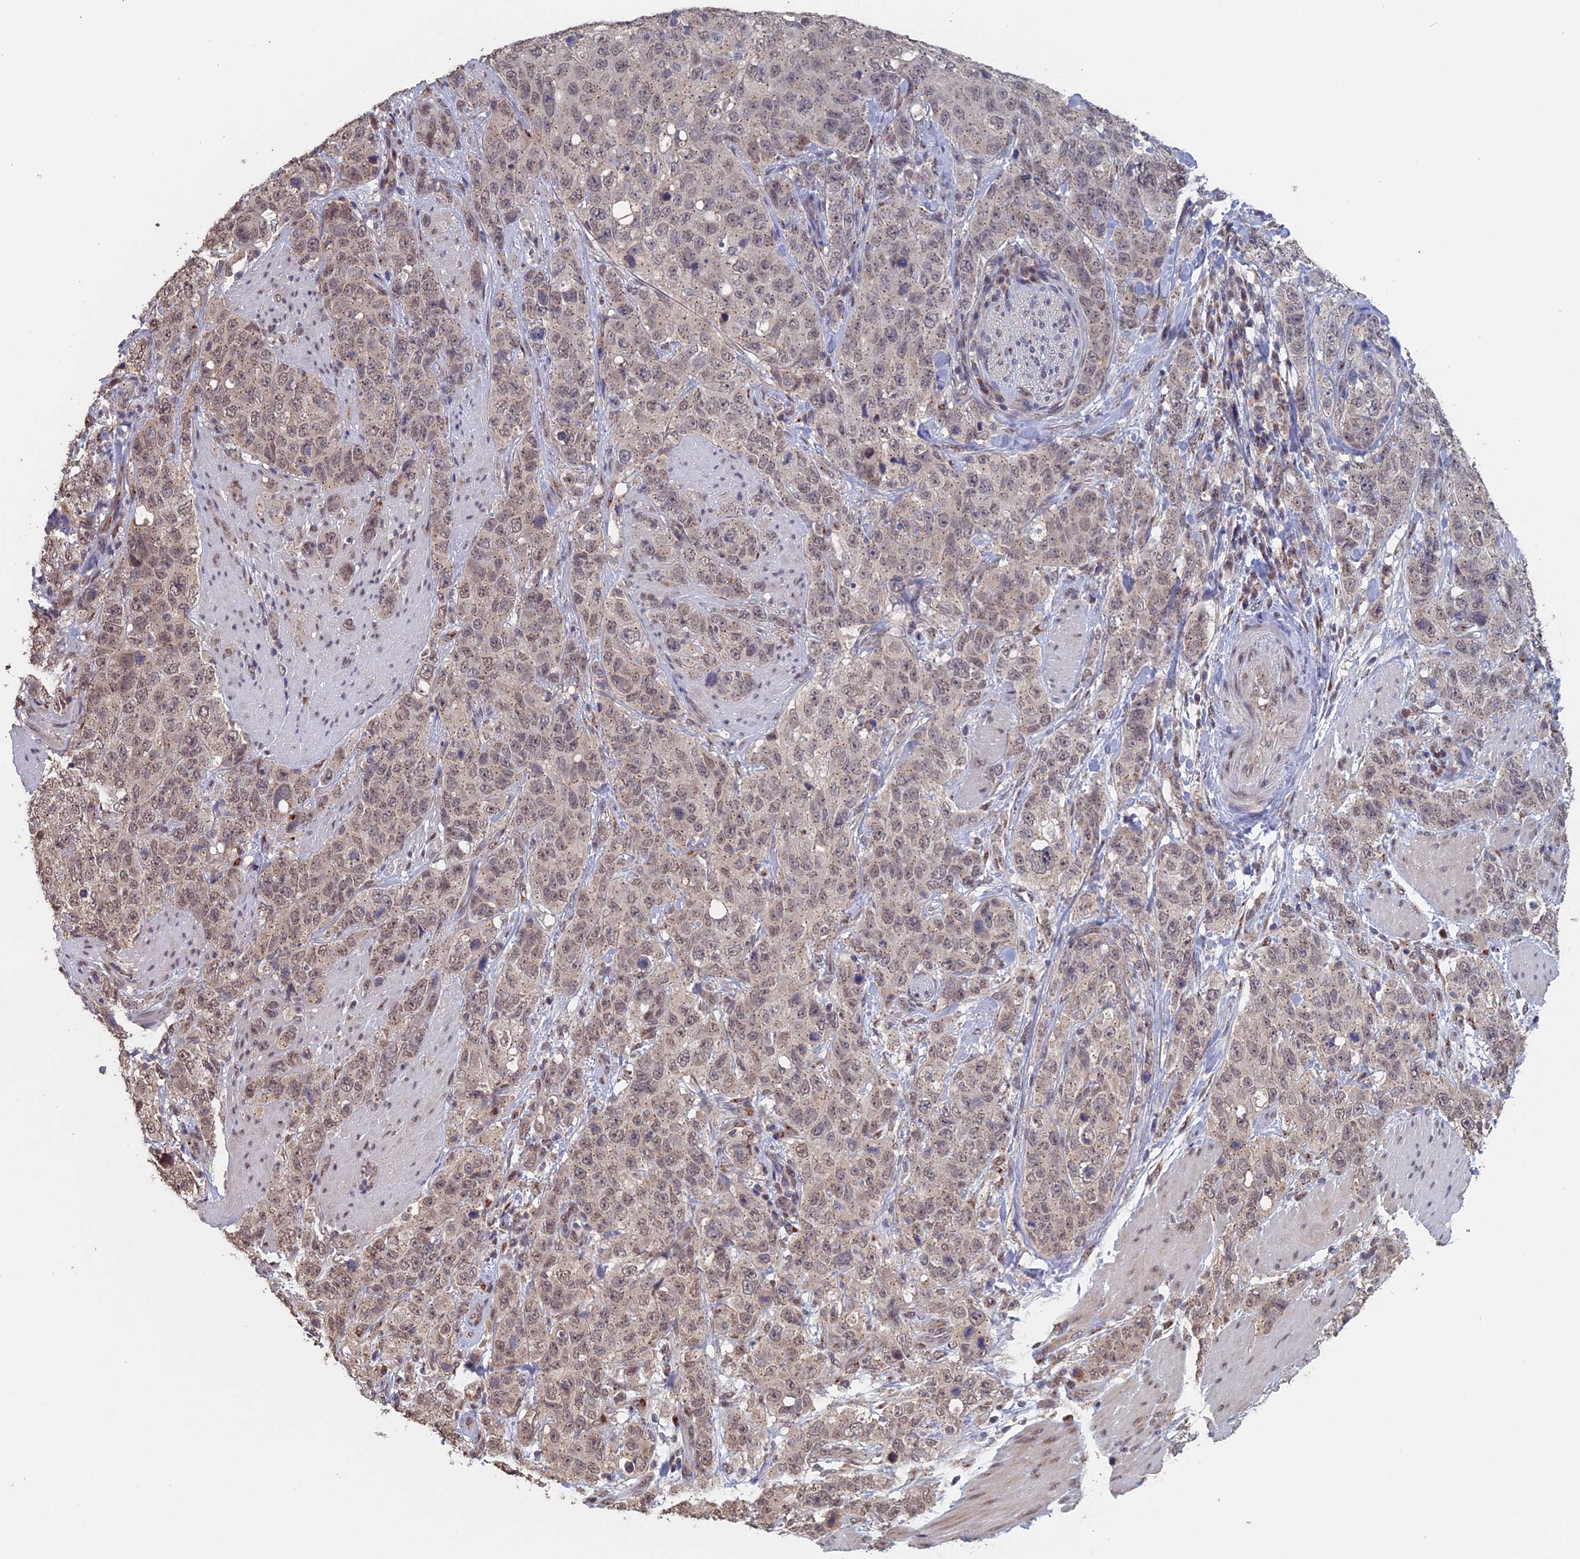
{"staining": {"intensity": "weak", "quantity": ">75%", "location": "cytoplasmic/membranous,nuclear"}, "tissue": "stomach cancer", "cell_type": "Tumor cells", "image_type": "cancer", "snomed": [{"axis": "morphology", "description": "Adenocarcinoma, NOS"}, {"axis": "topography", "description": "Stomach"}], "caption": "Immunohistochemistry (IHC) (DAB) staining of human stomach cancer shows weak cytoplasmic/membranous and nuclear protein expression in approximately >75% of tumor cells.", "gene": "PIGQ", "patient": {"sex": "male", "age": 48}}